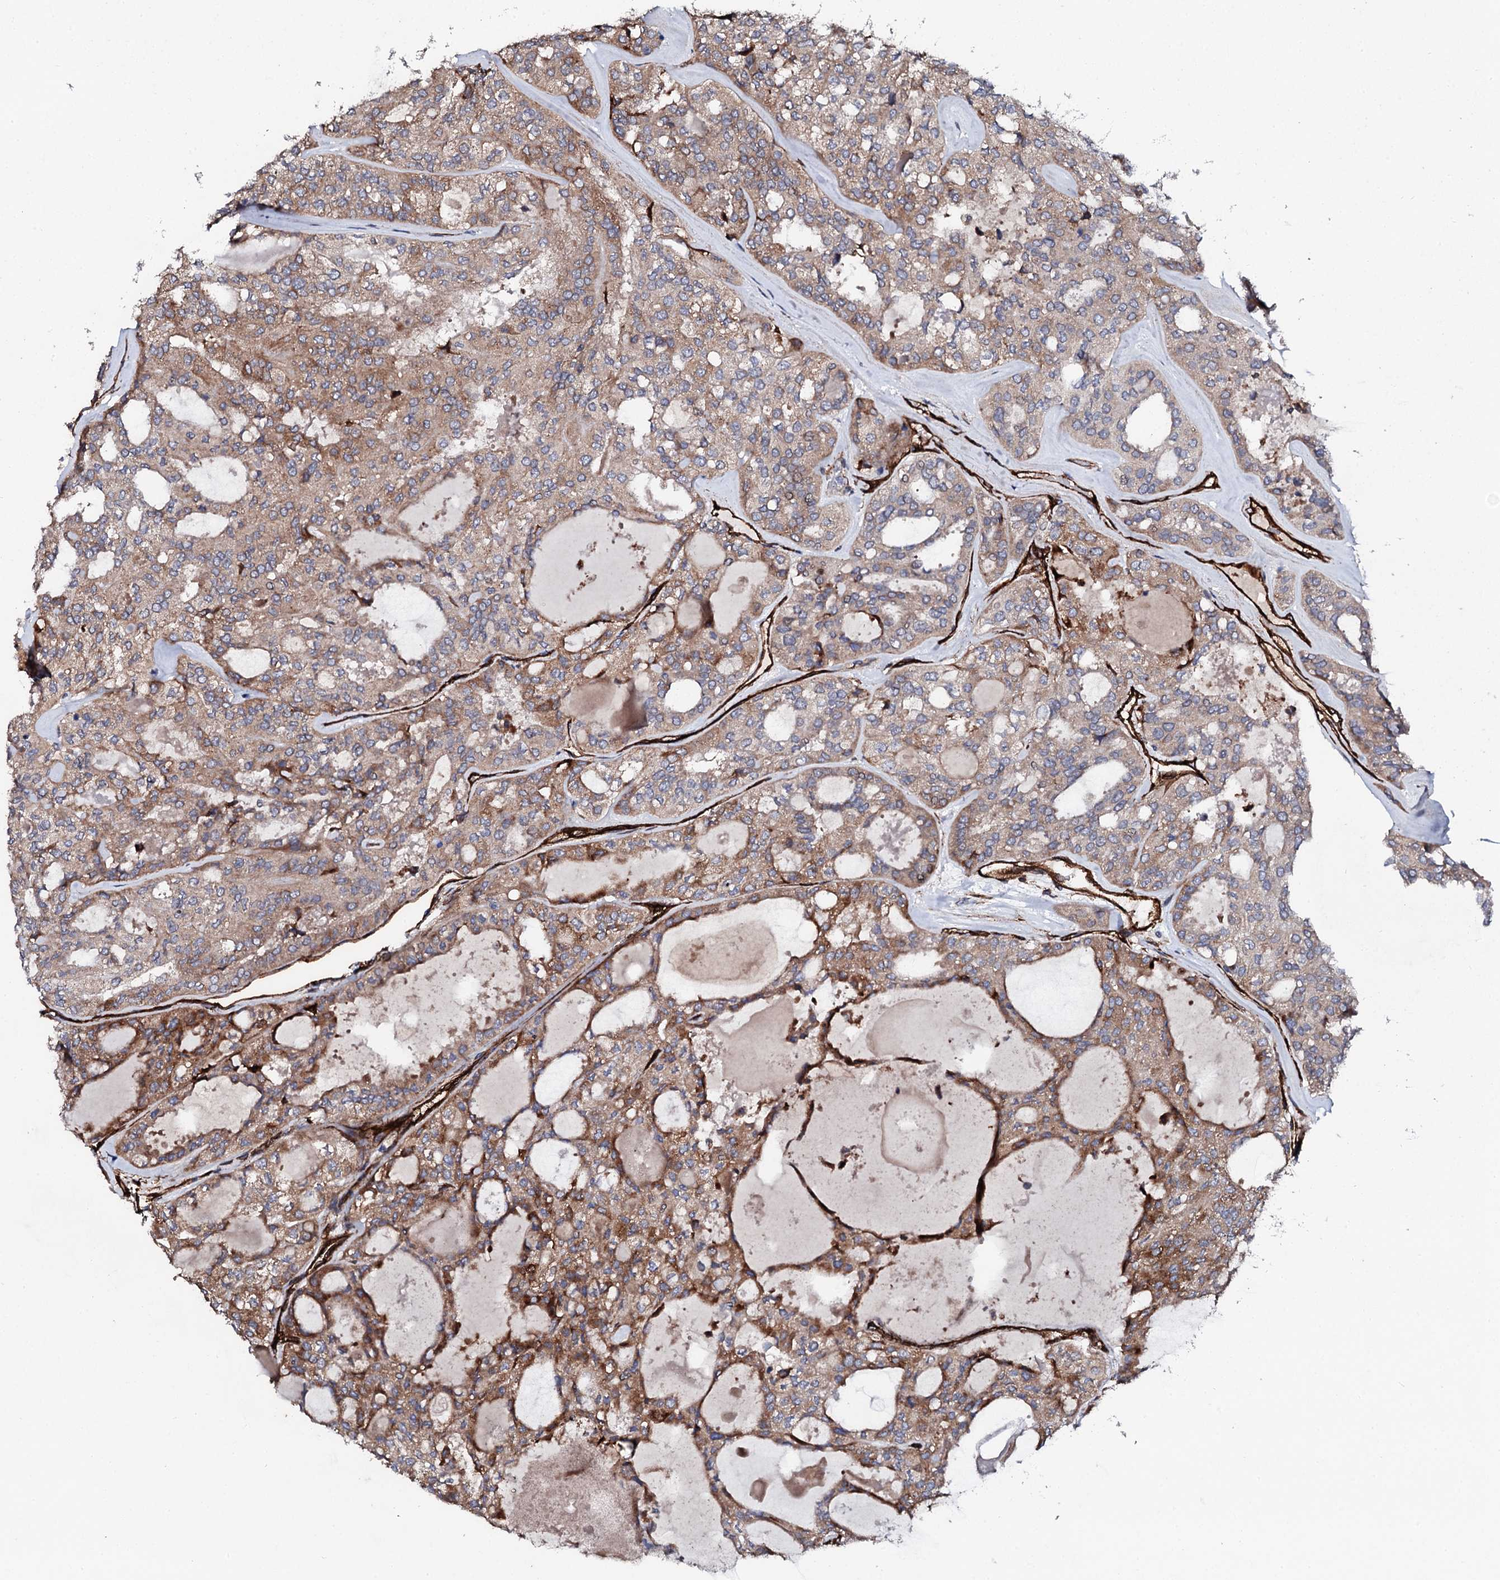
{"staining": {"intensity": "moderate", "quantity": ">75%", "location": "cytoplasmic/membranous"}, "tissue": "thyroid cancer", "cell_type": "Tumor cells", "image_type": "cancer", "snomed": [{"axis": "morphology", "description": "Follicular adenoma carcinoma, NOS"}, {"axis": "topography", "description": "Thyroid gland"}], "caption": "High-power microscopy captured an immunohistochemistry photomicrograph of thyroid cancer (follicular adenoma carcinoma), revealing moderate cytoplasmic/membranous expression in about >75% of tumor cells.", "gene": "DBX1", "patient": {"sex": "male", "age": 75}}